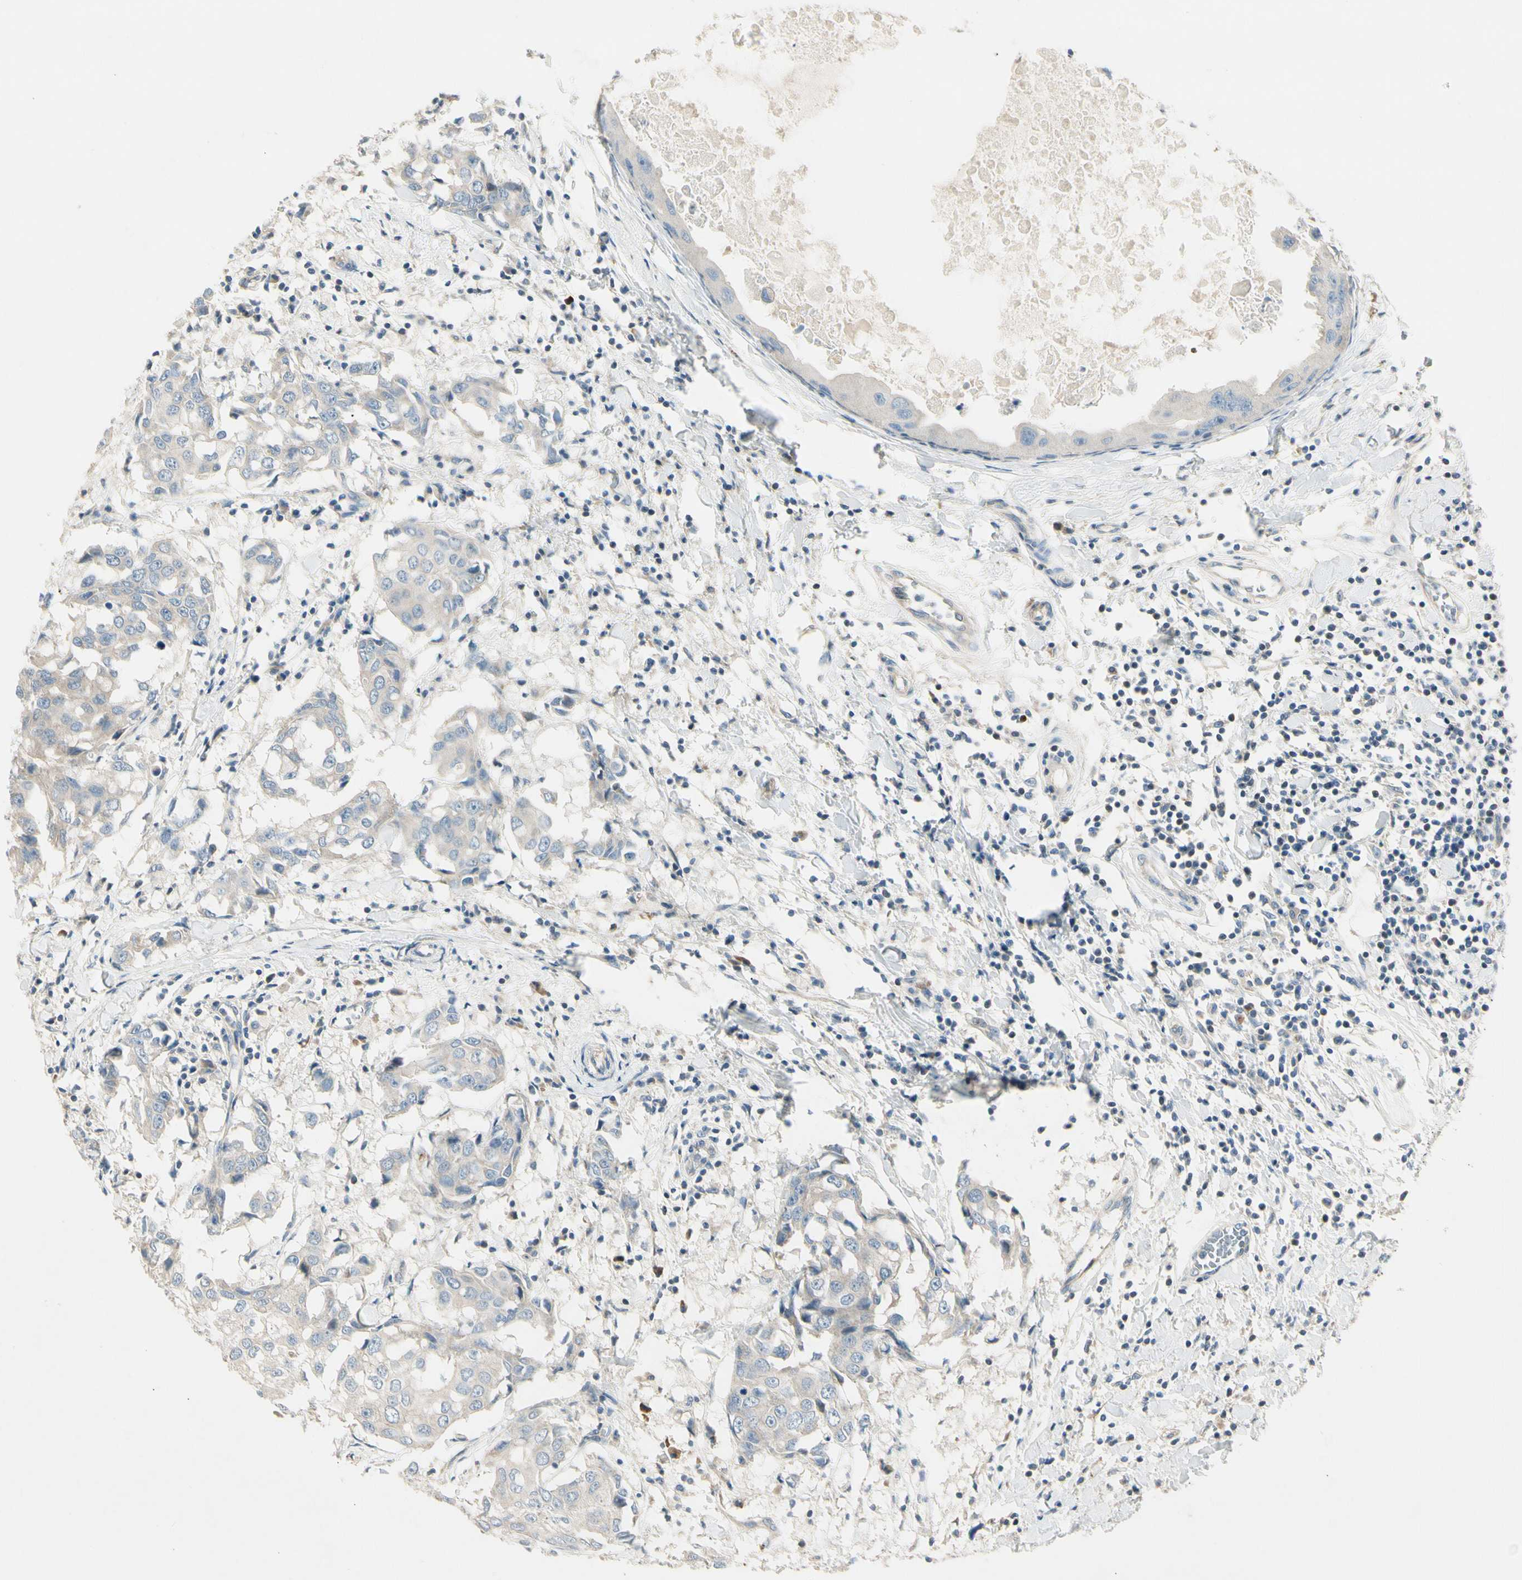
{"staining": {"intensity": "weak", "quantity": "<25%", "location": "cytoplasmic/membranous"}, "tissue": "breast cancer", "cell_type": "Tumor cells", "image_type": "cancer", "snomed": [{"axis": "morphology", "description": "Duct carcinoma"}, {"axis": "topography", "description": "Breast"}], "caption": "Immunohistochemistry image of invasive ductal carcinoma (breast) stained for a protein (brown), which displays no staining in tumor cells.", "gene": "ADGRA3", "patient": {"sex": "female", "age": 27}}